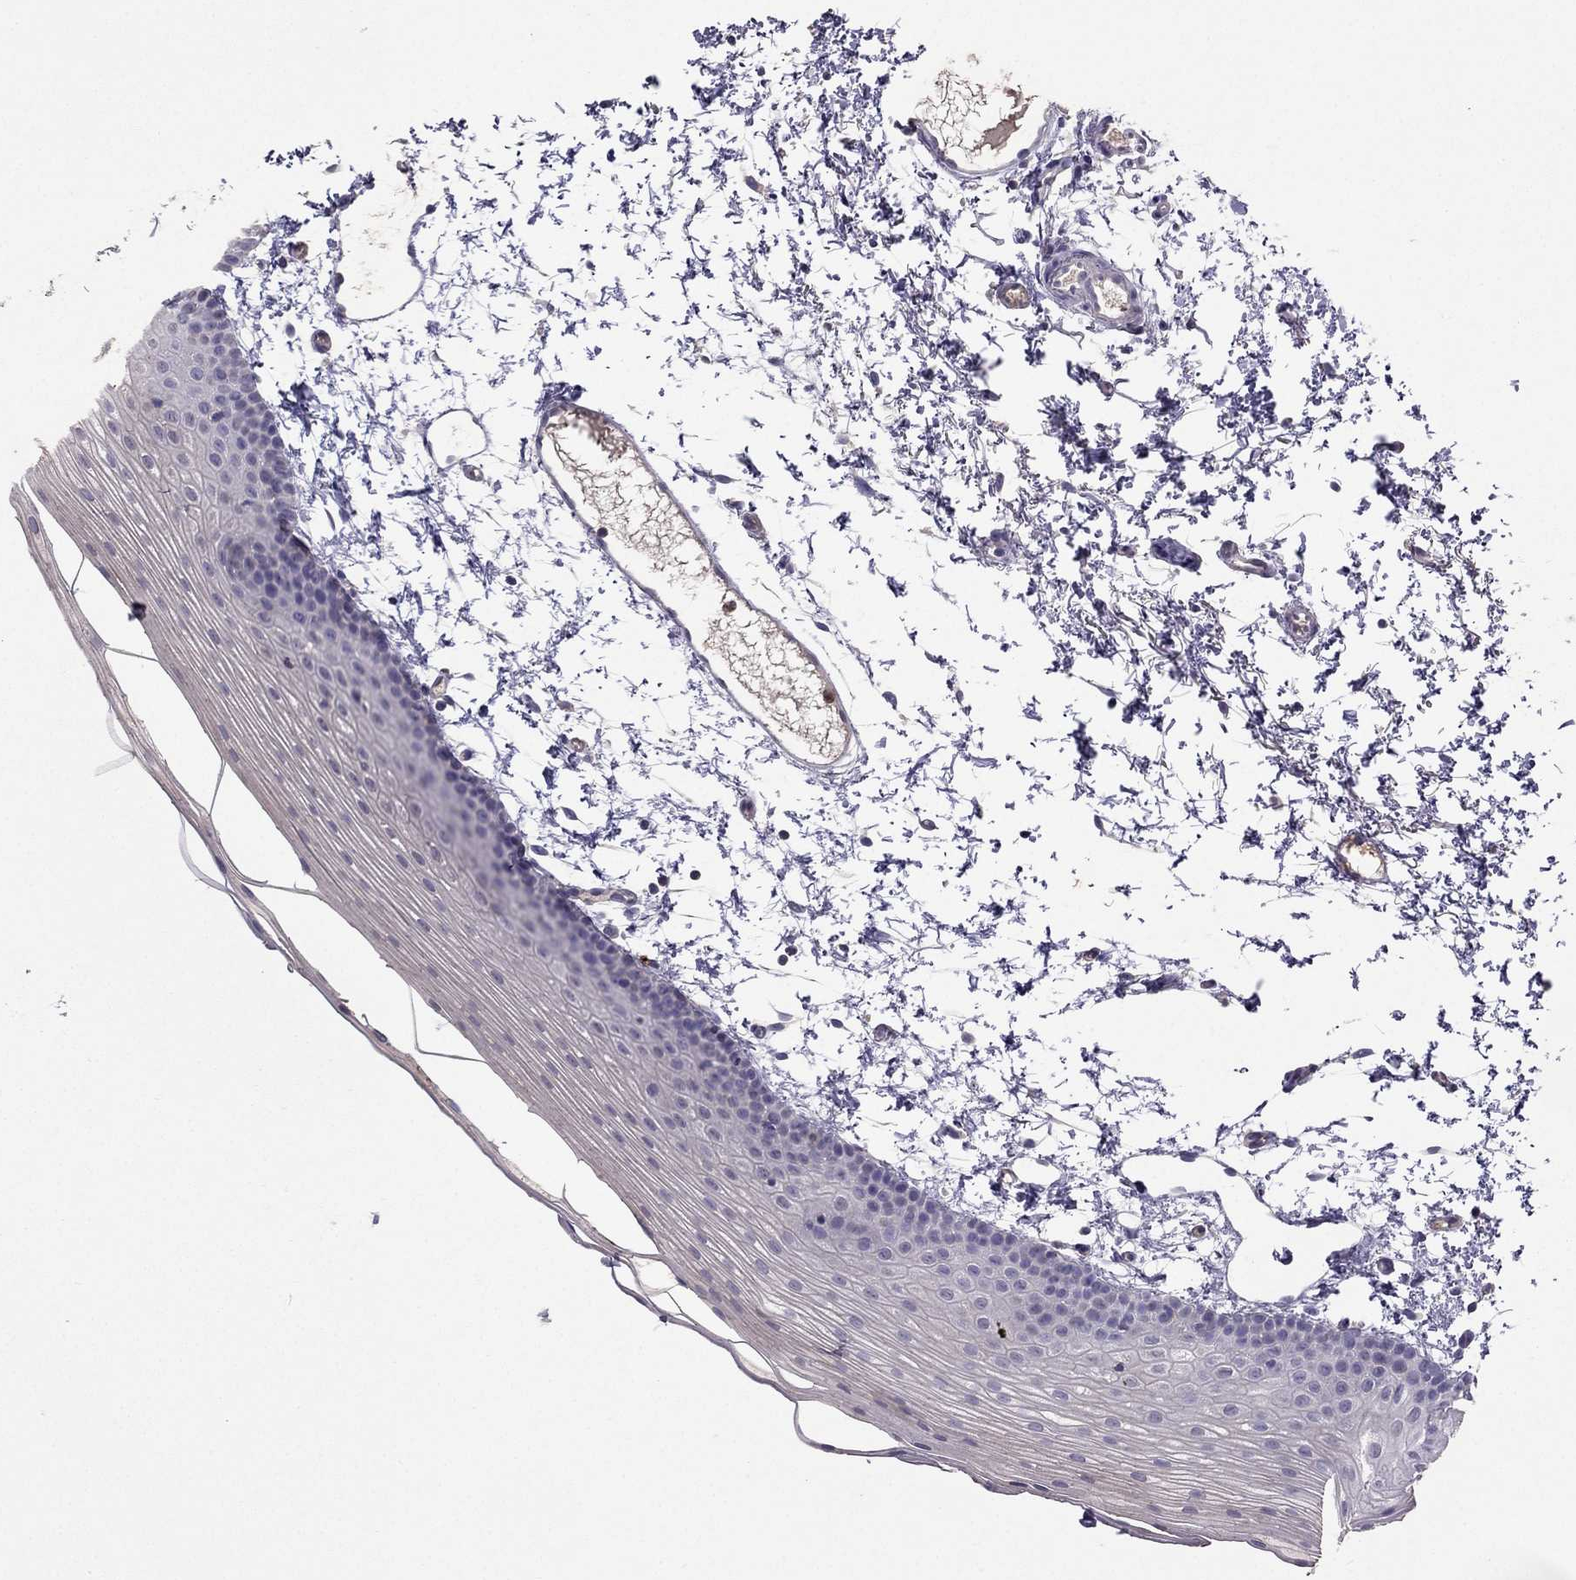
{"staining": {"intensity": "negative", "quantity": "none", "location": "none"}, "tissue": "oral mucosa", "cell_type": "Squamous epithelial cells", "image_type": "normal", "snomed": [{"axis": "morphology", "description": "Normal tissue, NOS"}, {"axis": "topography", "description": "Oral tissue"}], "caption": "This is an IHC micrograph of benign human oral mucosa. There is no positivity in squamous epithelial cells.", "gene": "RFLNB", "patient": {"sex": "female", "age": 57}}